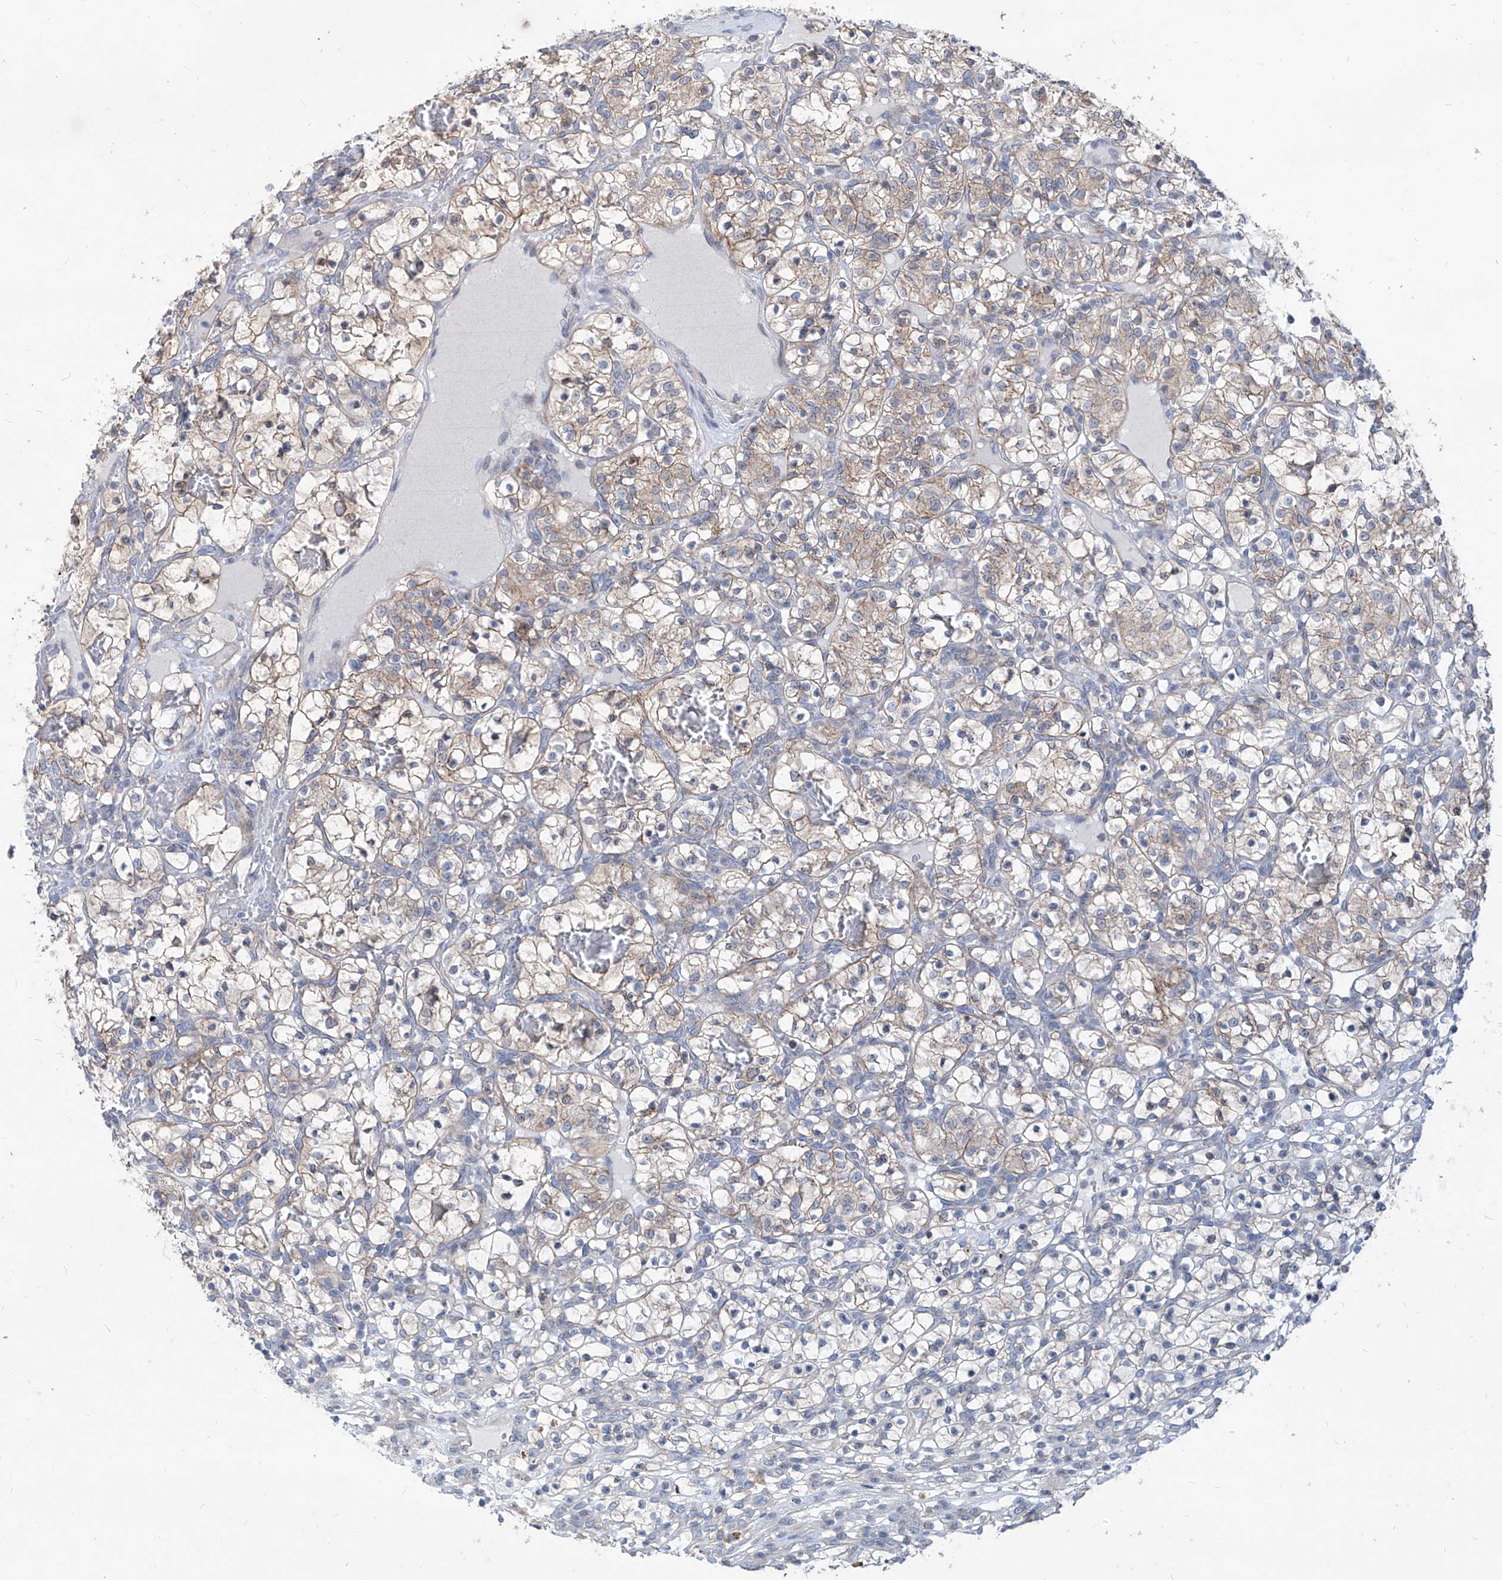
{"staining": {"intensity": "weak", "quantity": "25%-75%", "location": "cytoplasmic/membranous"}, "tissue": "renal cancer", "cell_type": "Tumor cells", "image_type": "cancer", "snomed": [{"axis": "morphology", "description": "Adenocarcinoma, NOS"}, {"axis": "topography", "description": "Kidney"}], "caption": "Adenocarcinoma (renal) tissue reveals weak cytoplasmic/membranous expression in approximately 25%-75% of tumor cells The staining is performed using DAB brown chromogen to label protein expression. The nuclei are counter-stained blue using hematoxylin.", "gene": "AGPS", "patient": {"sex": "female", "age": 57}}